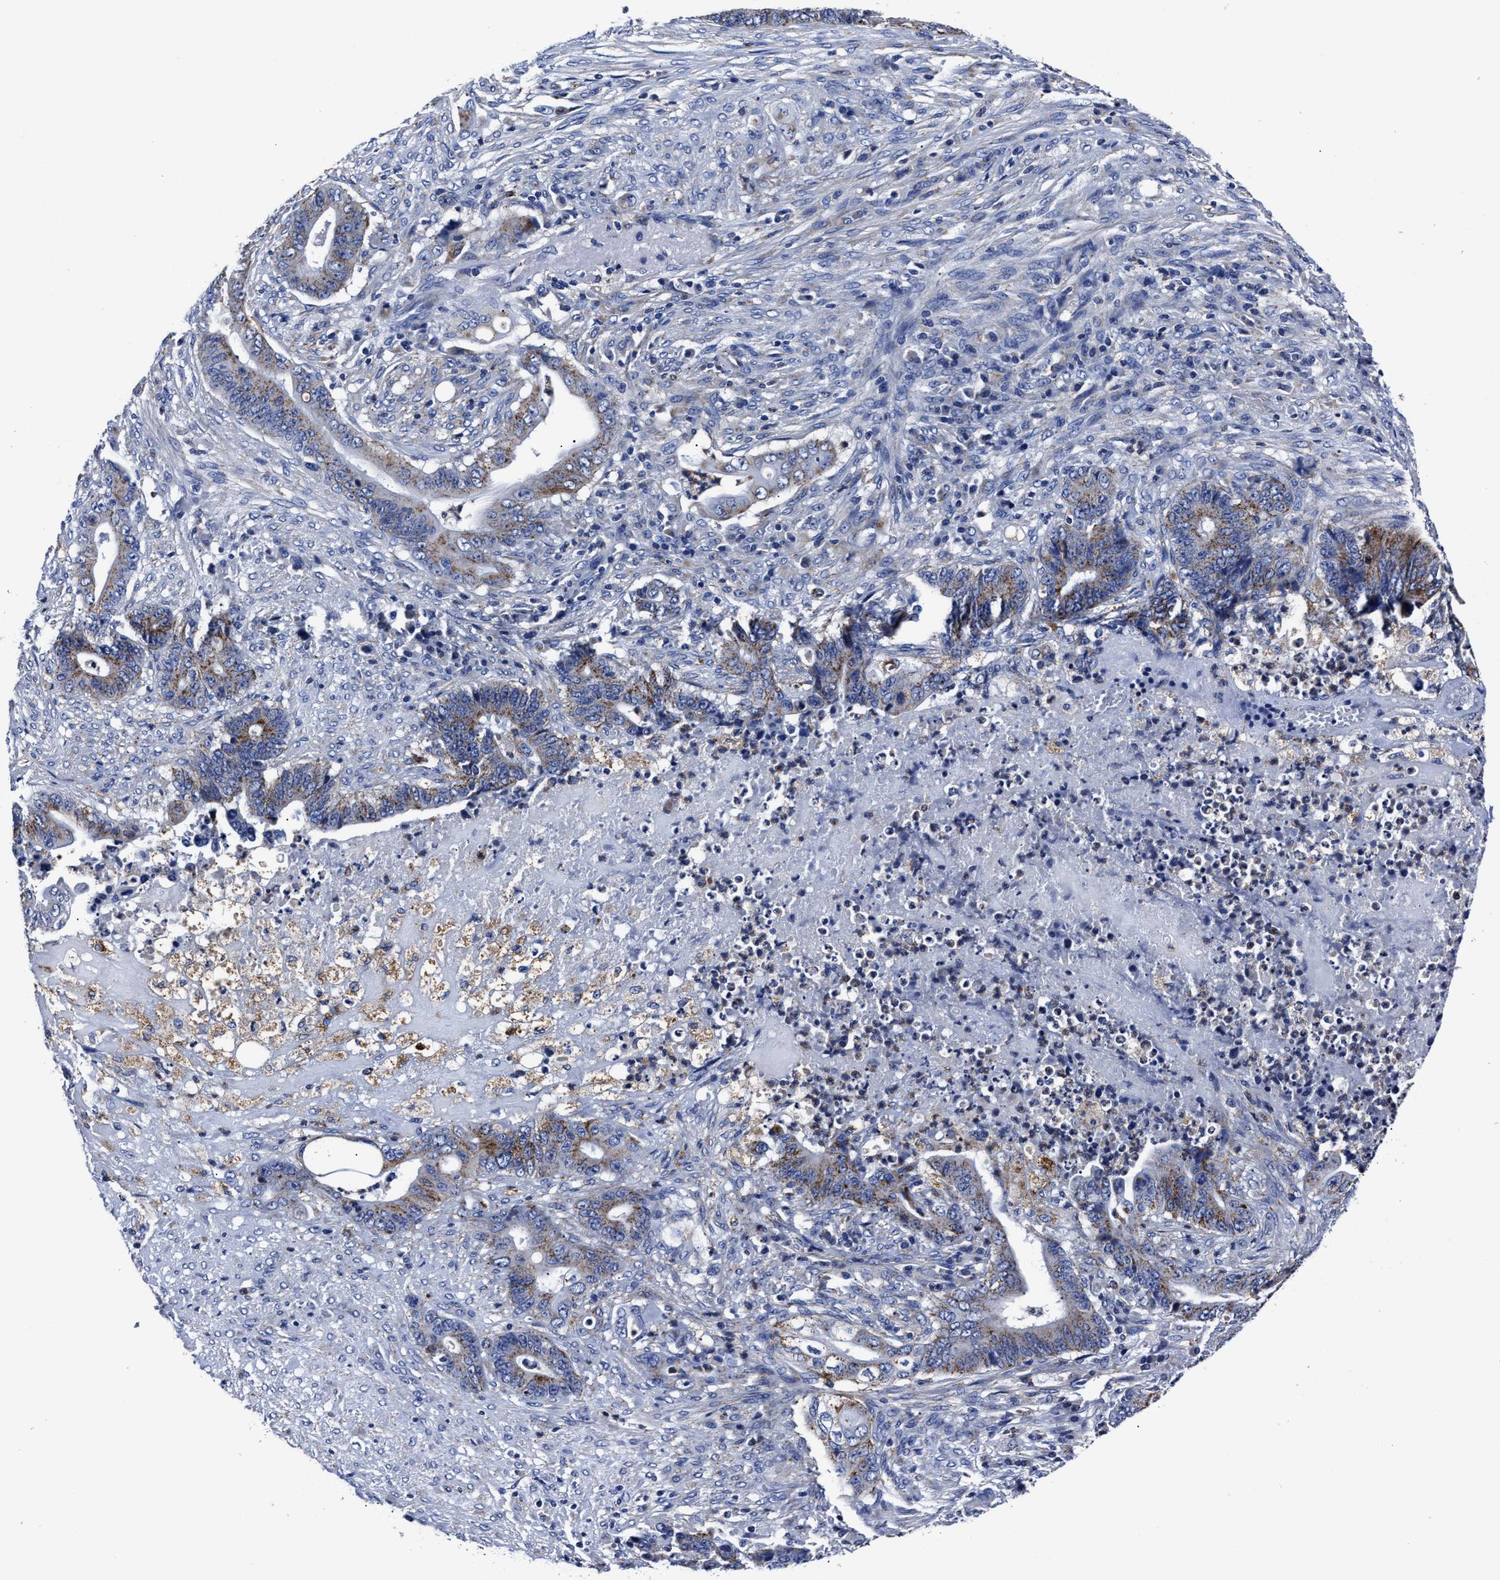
{"staining": {"intensity": "moderate", "quantity": ">75%", "location": "cytoplasmic/membranous"}, "tissue": "stomach cancer", "cell_type": "Tumor cells", "image_type": "cancer", "snomed": [{"axis": "morphology", "description": "Adenocarcinoma, NOS"}, {"axis": "topography", "description": "Stomach"}], "caption": "Brown immunohistochemical staining in adenocarcinoma (stomach) exhibits moderate cytoplasmic/membranous expression in approximately >75% of tumor cells.", "gene": "LAMTOR4", "patient": {"sex": "female", "age": 73}}